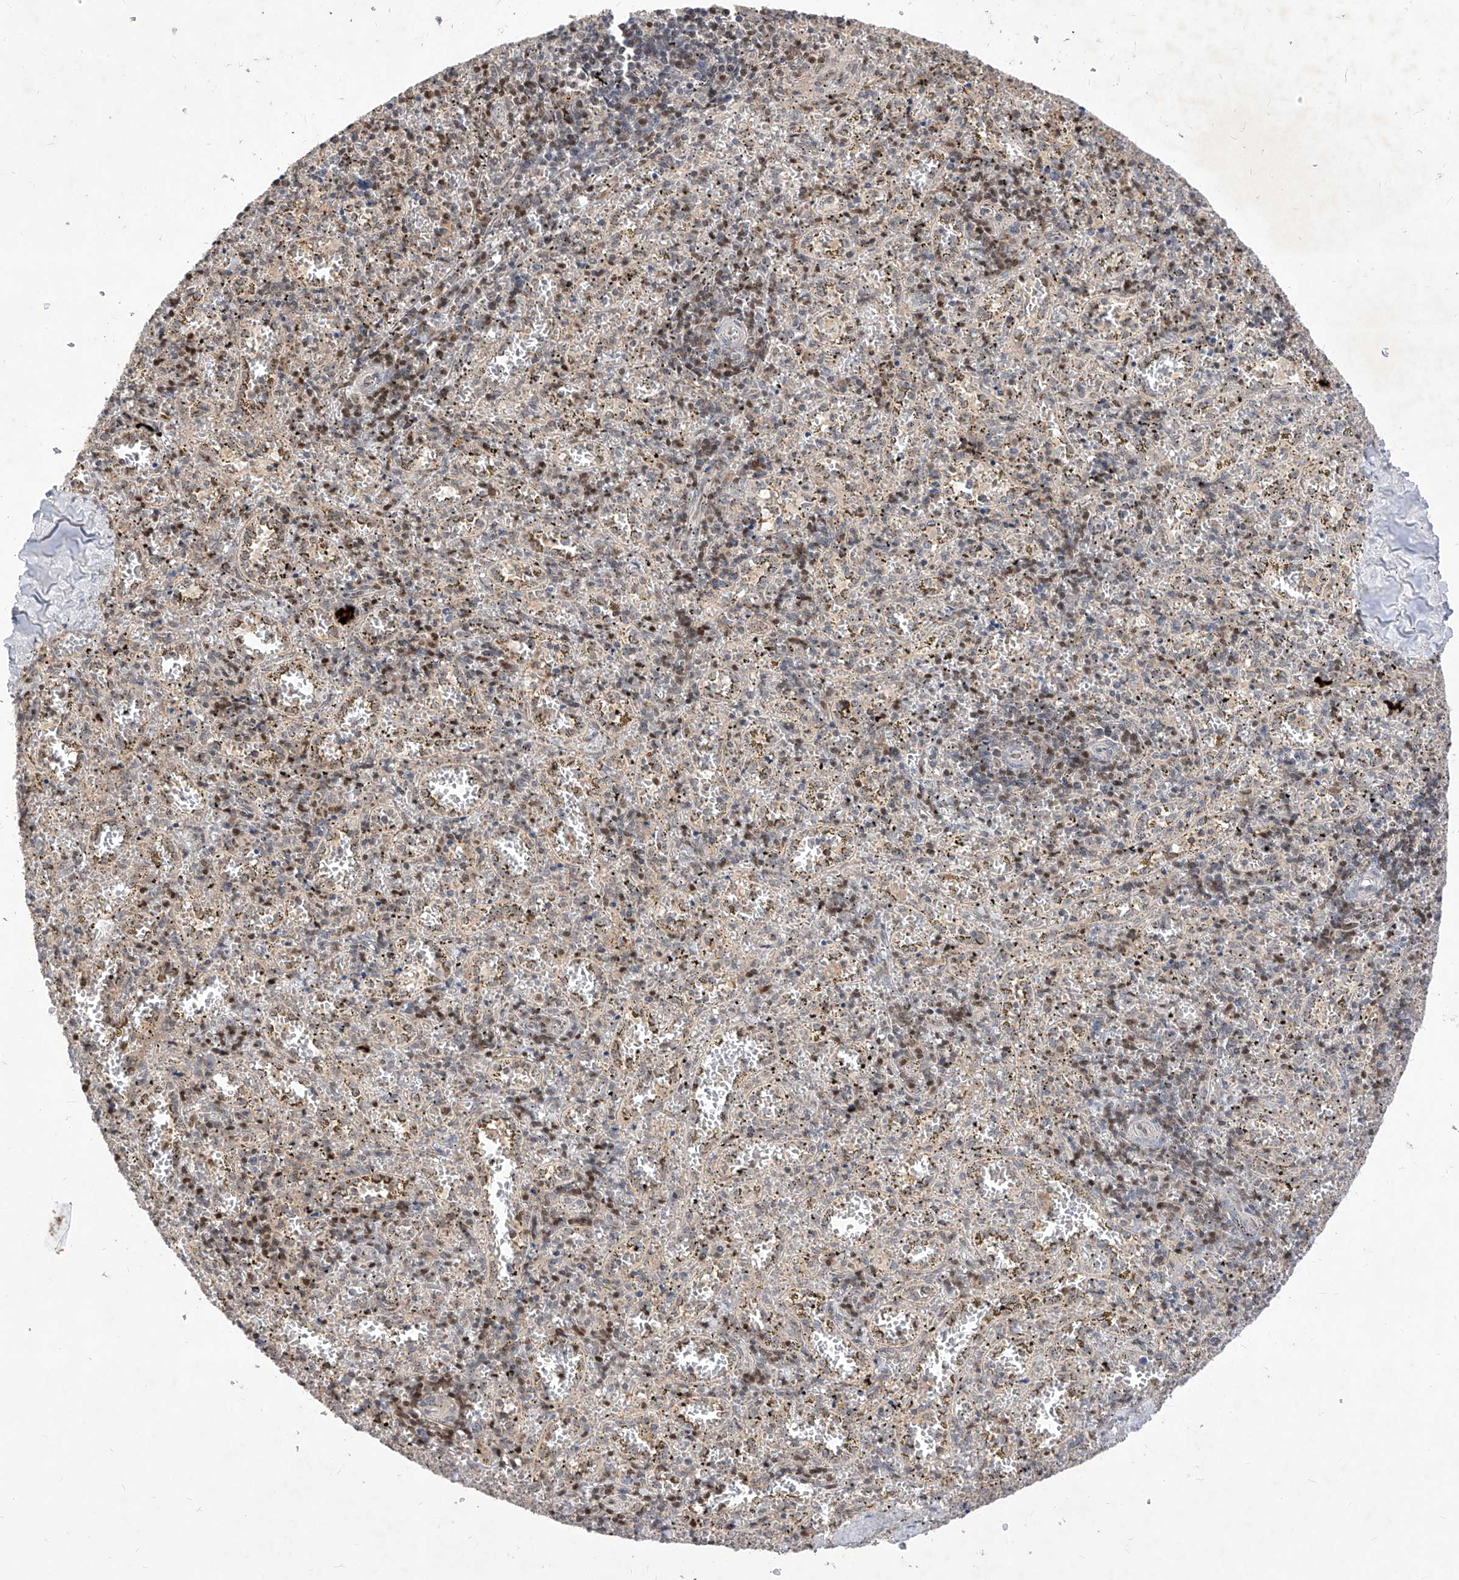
{"staining": {"intensity": "weak", "quantity": "<25%", "location": "nuclear"}, "tissue": "spleen", "cell_type": "Cells in red pulp", "image_type": "normal", "snomed": [{"axis": "morphology", "description": "Normal tissue, NOS"}, {"axis": "topography", "description": "Spleen"}], "caption": "DAB (3,3'-diaminobenzidine) immunohistochemical staining of benign spleen shows no significant staining in cells in red pulp. The staining was performed using DAB to visualize the protein expression in brown, while the nuclei were stained in blue with hematoxylin (Magnification: 20x).", "gene": "LGR4", "patient": {"sex": "male", "age": 11}}